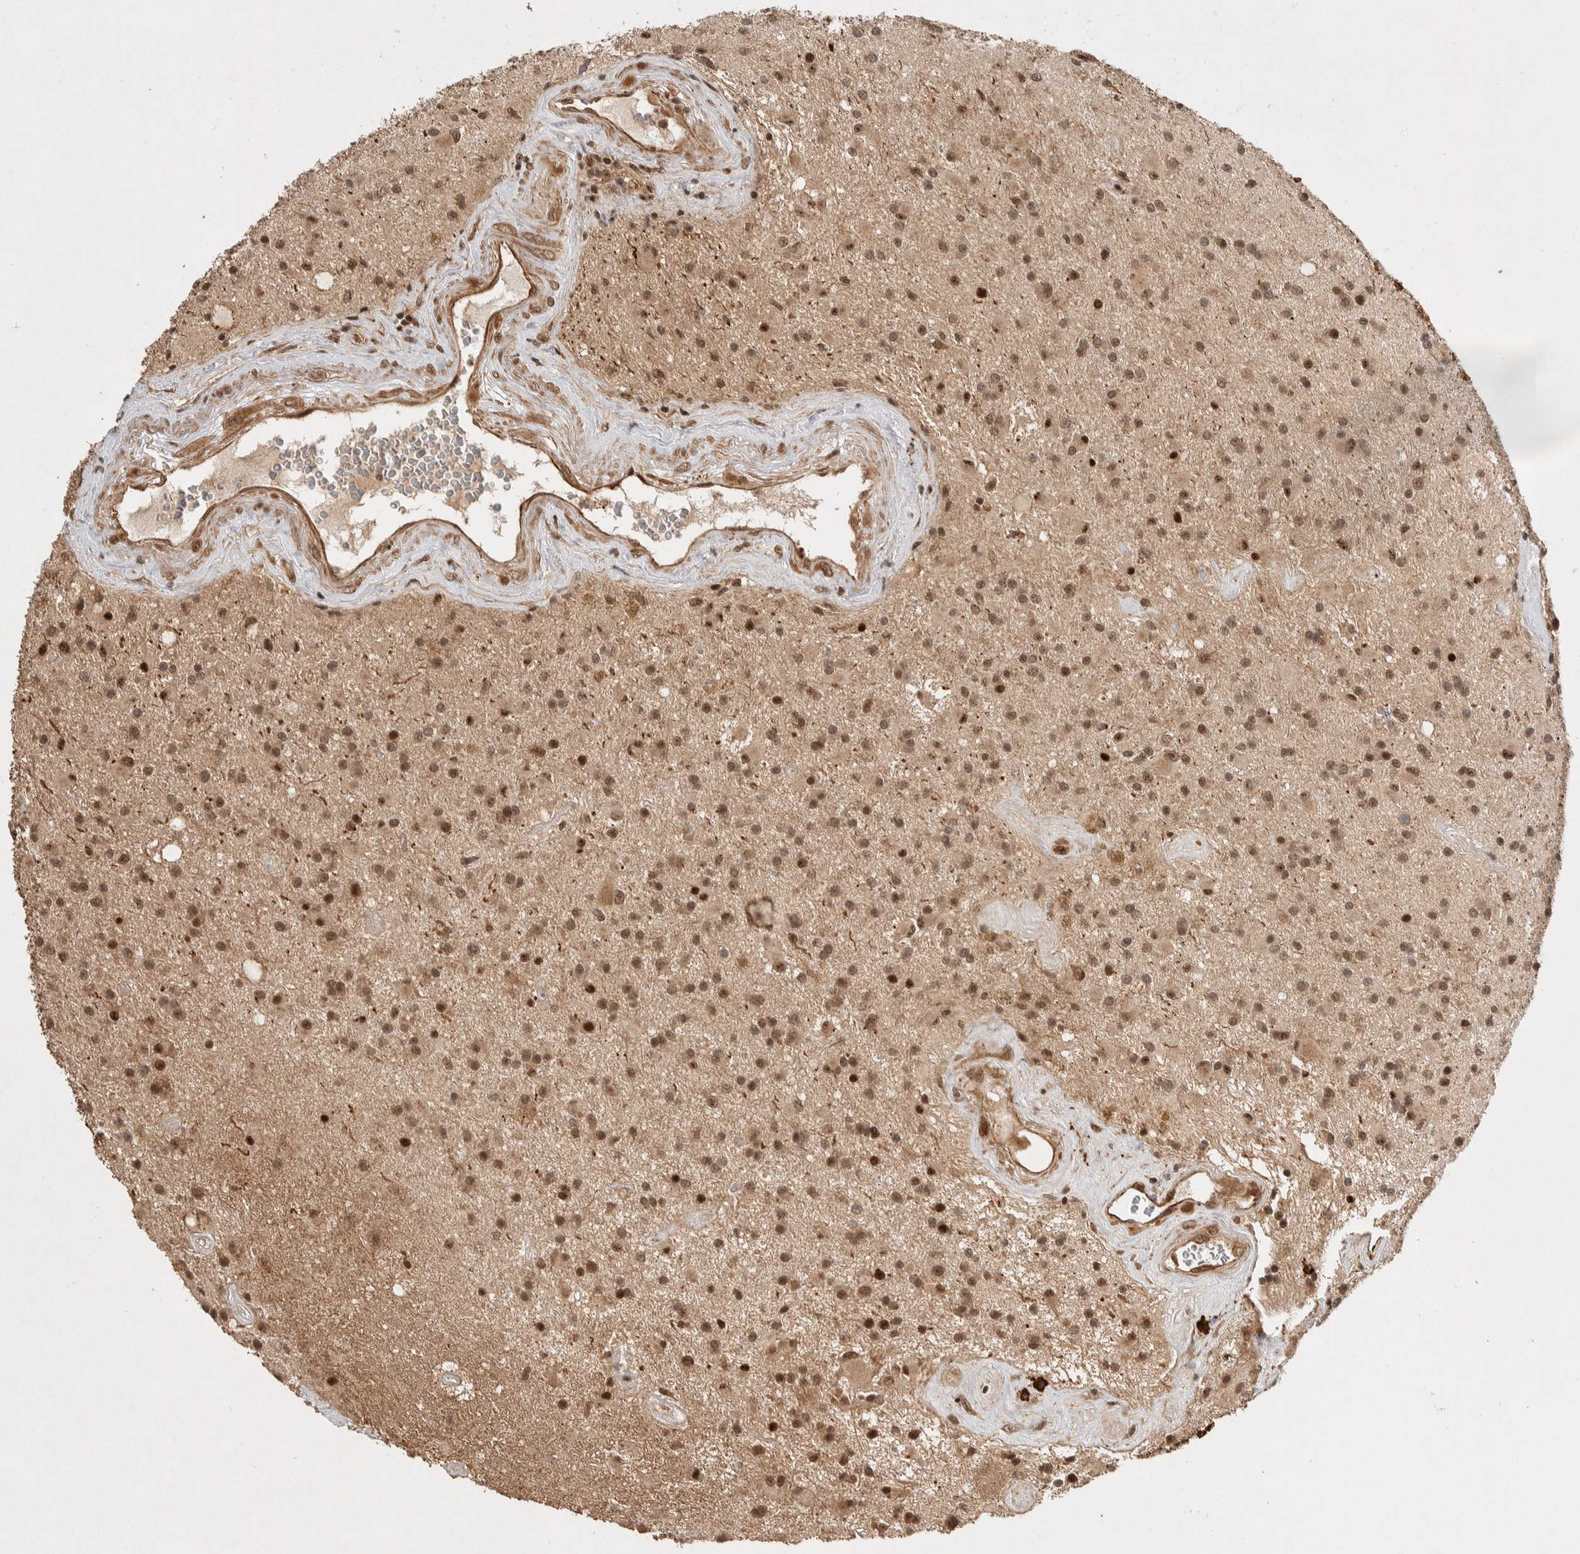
{"staining": {"intensity": "moderate", "quantity": ">75%", "location": "cytoplasmic/membranous,nuclear"}, "tissue": "glioma", "cell_type": "Tumor cells", "image_type": "cancer", "snomed": [{"axis": "morphology", "description": "Glioma, malignant, Low grade"}, {"axis": "topography", "description": "Brain"}], "caption": "The photomicrograph exhibits staining of glioma, revealing moderate cytoplasmic/membranous and nuclear protein staining (brown color) within tumor cells. (DAB (3,3'-diaminobenzidine) IHC, brown staining for protein, blue staining for nuclei).", "gene": "TOR1B", "patient": {"sex": "male", "age": 58}}